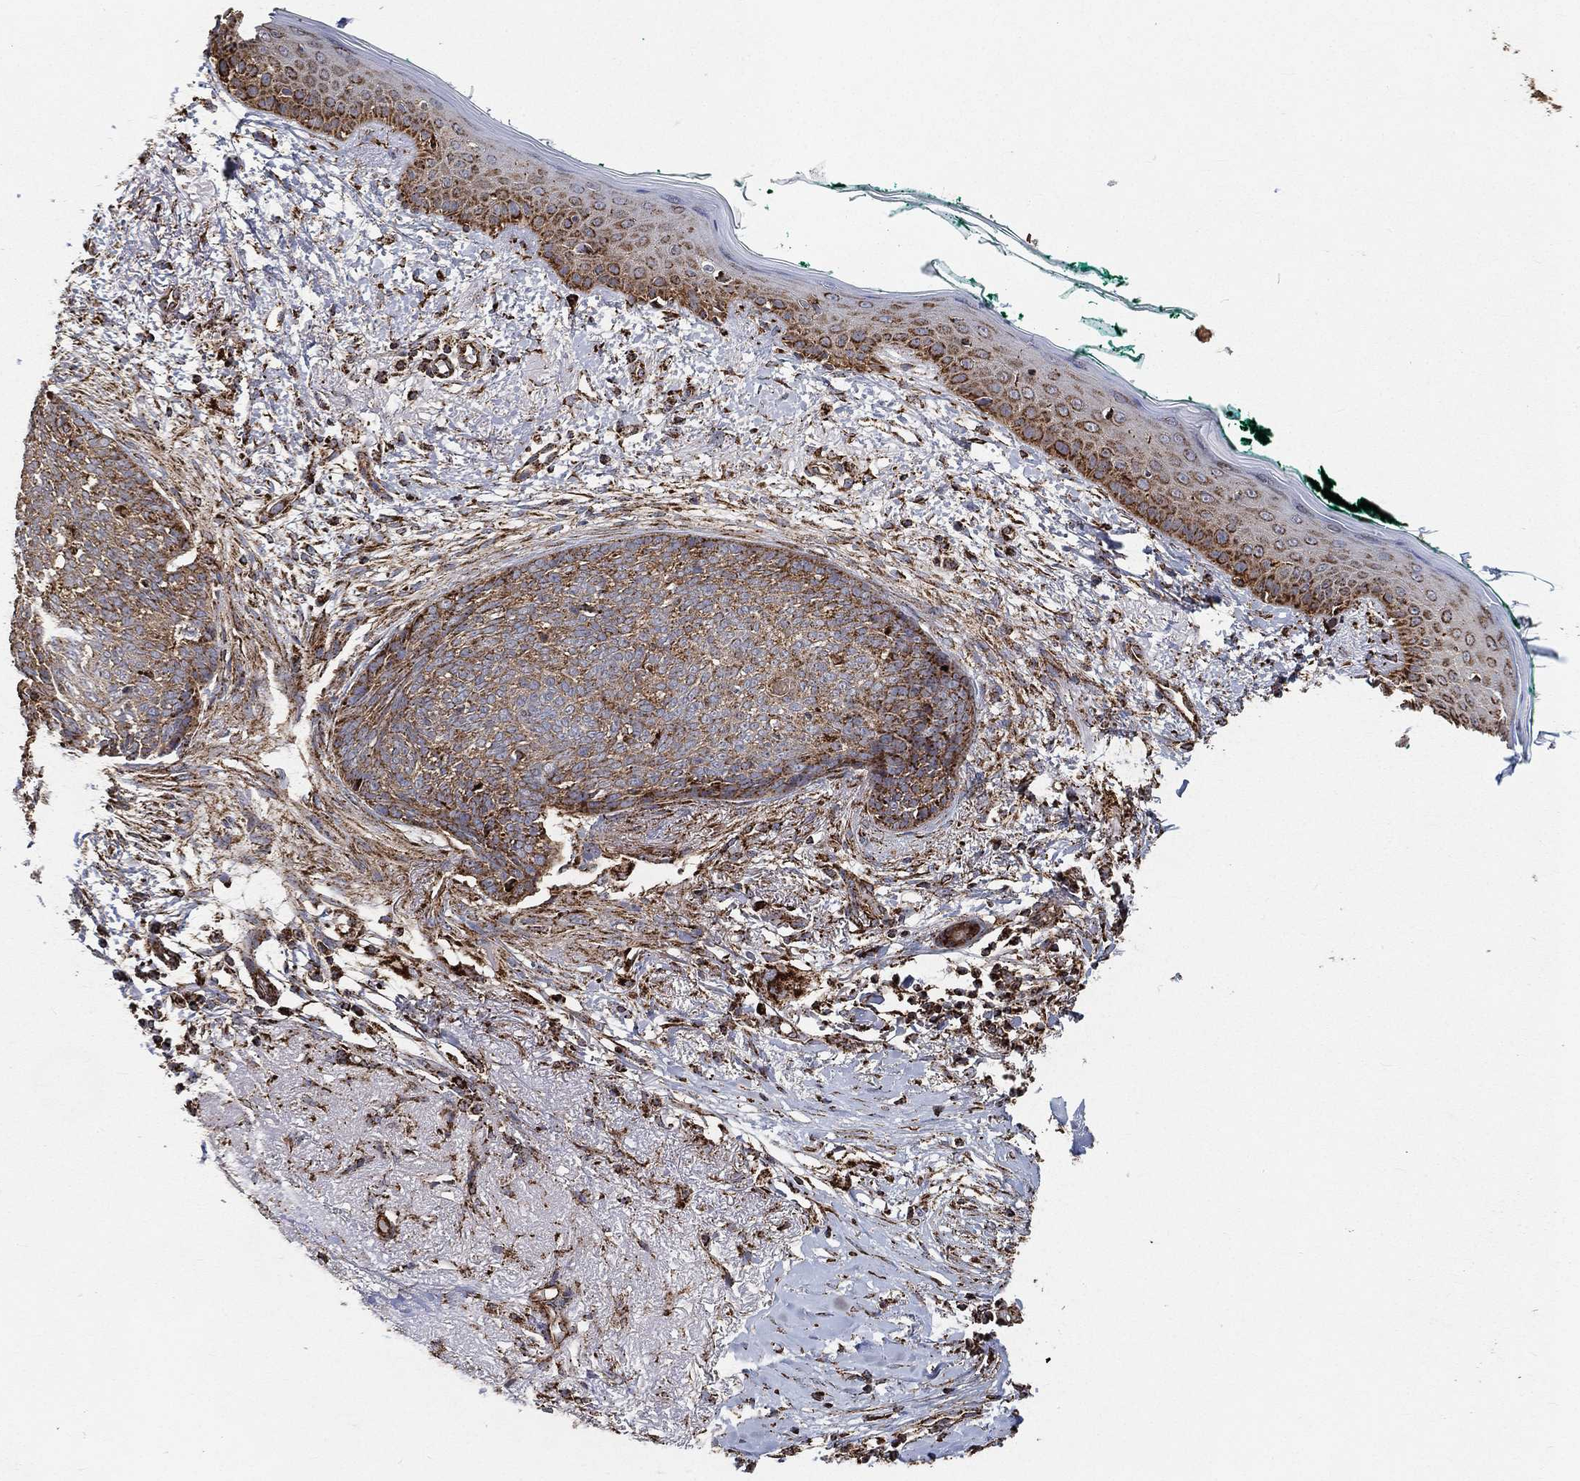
{"staining": {"intensity": "moderate", "quantity": "<25%", "location": "cytoplasmic/membranous"}, "tissue": "skin cancer", "cell_type": "Tumor cells", "image_type": "cancer", "snomed": [{"axis": "morphology", "description": "Normal tissue, NOS"}, {"axis": "morphology", "description": "Basal cell carcinoma"}, {"axis": "topography", "description": "Skin"}], "caption": "Immunohistochemistry (IHC) staining of skin cancer, which shows low levels of moderate cytoplasmic/membranous positivity in approximately <25% of tumor cells indicating moderate cytoplasmic/membranous protein positivity. The staining was performed using DAB (3,3'-diaminobenzidine) (brown) for protein detection and nuclei were counterstained in hematoxylin (blue).", "gene": "SLC38A7", "patient": {"sex": "male", "age": 84}}